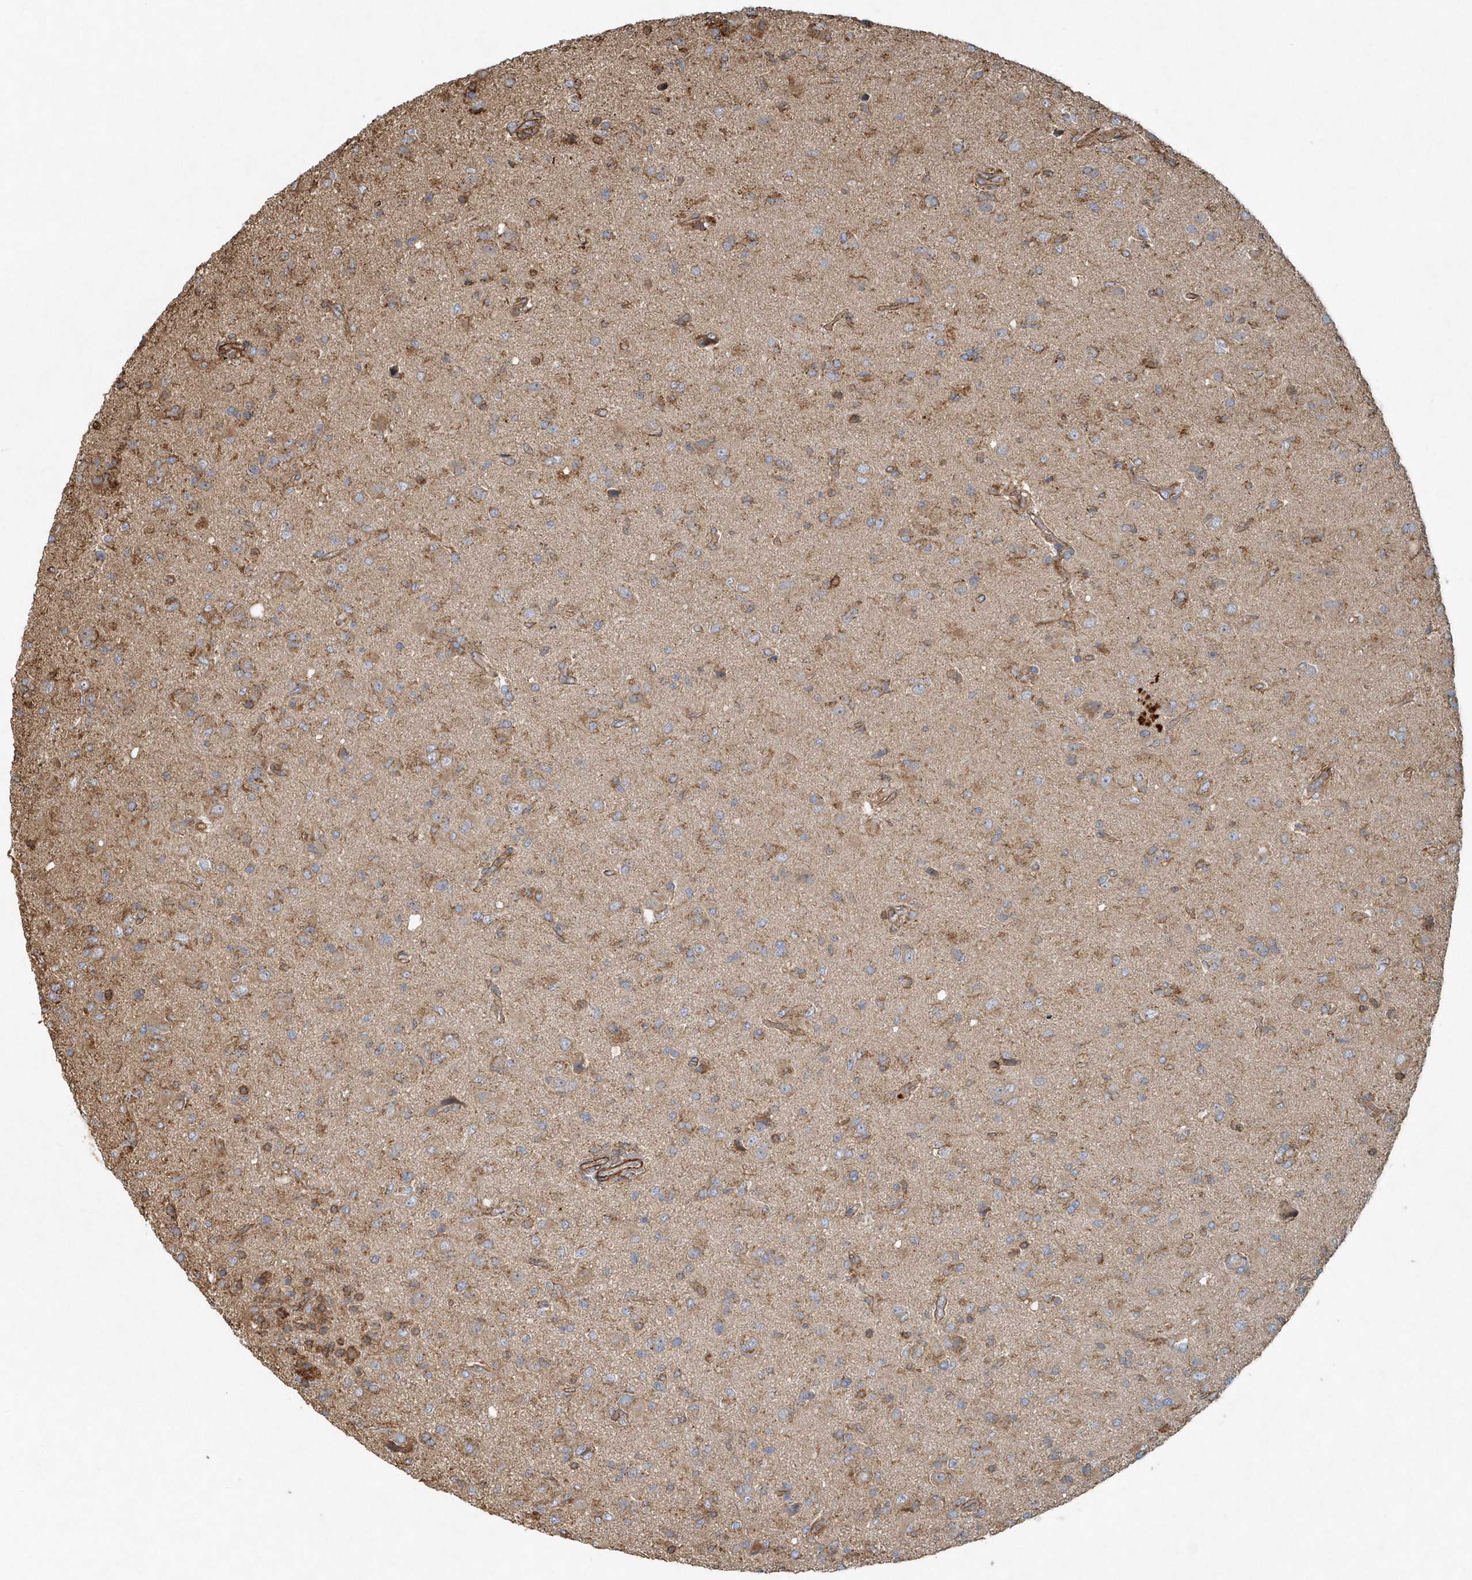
{"staining": {"intensity": "weak", "quantity": ">75%", "location": "cytoplasmic/membranous"}, "tissue": "glioma", "cell_type": "Tumor cells", "image_type": "cancer", "snomed": [{"axis": "morphology", "description": "Glioma, malignant, High grade"}, {"axis": "topography", "description": "Brain"}], "caption": "Glioma was stained to show a protein in brown. There is low levels of weak cytoplasmic/membranous positivity in about >75% of tumor cells. (DAB IHC with brightfield microscopy, high magnification).", "gene": "MMUT", "patient": {"sex": "female", "age": 57}}